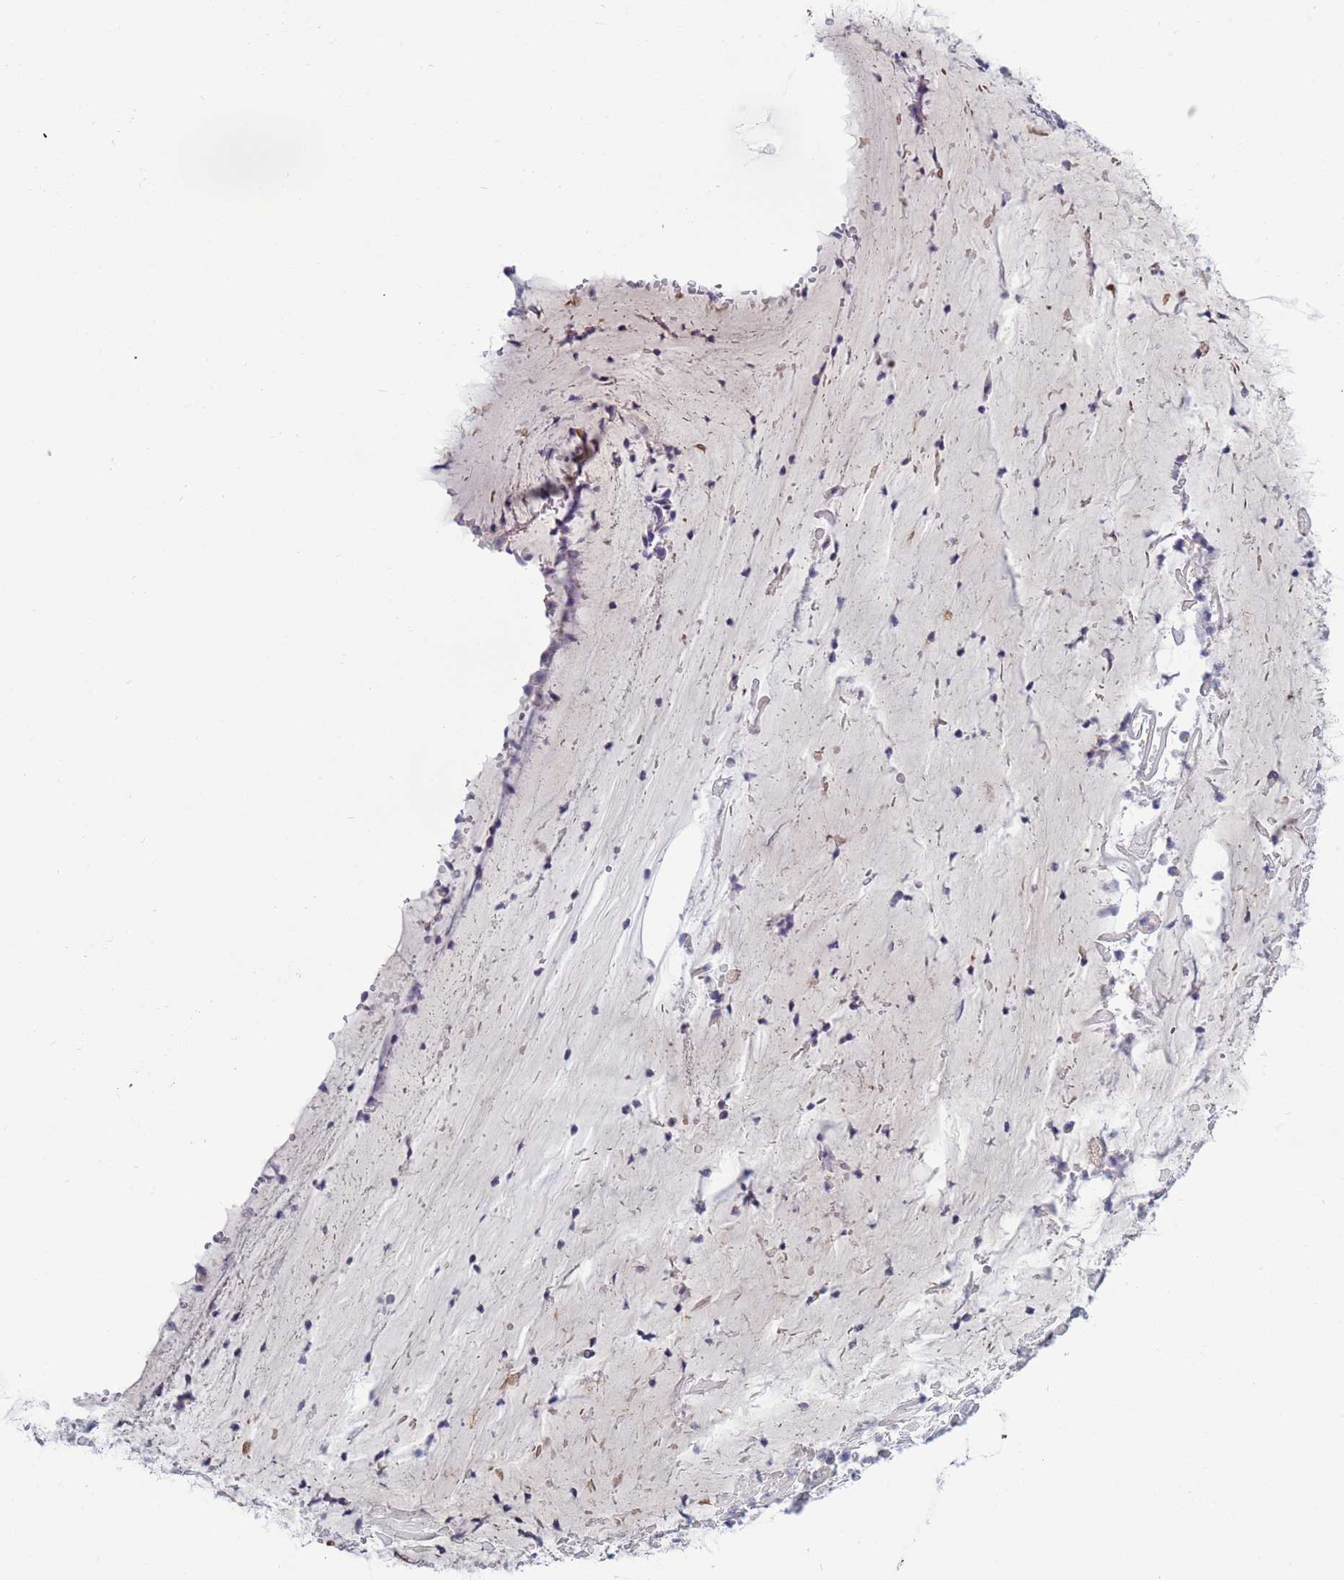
{"staining": {"intensity": "negative", "quantity": "none", "location": "none"}, "tissue": "adipose tissue", "cell_type": "Adipocytes", "image_type": "normal", "snomed": [{"axis": "morphology", "description": "Normal tissue, NOS"}, {"axis": "topography", "description": "Lymph node"}, {"axis": "topography", "description": "Cartilage tissue"}, {"axis": "topography", "description": "Bronchus"}], "caption": "Adipocytes are negative for brown protein staining in benign adipose tissue. The staining was performed using DAB to visualize the protein expression in brown, while the nuclei were stained in blue with hematoxylin (Magnification: 20x).", "gene": "TRPC6", "patient": {"sex": "male", "age": 63}}